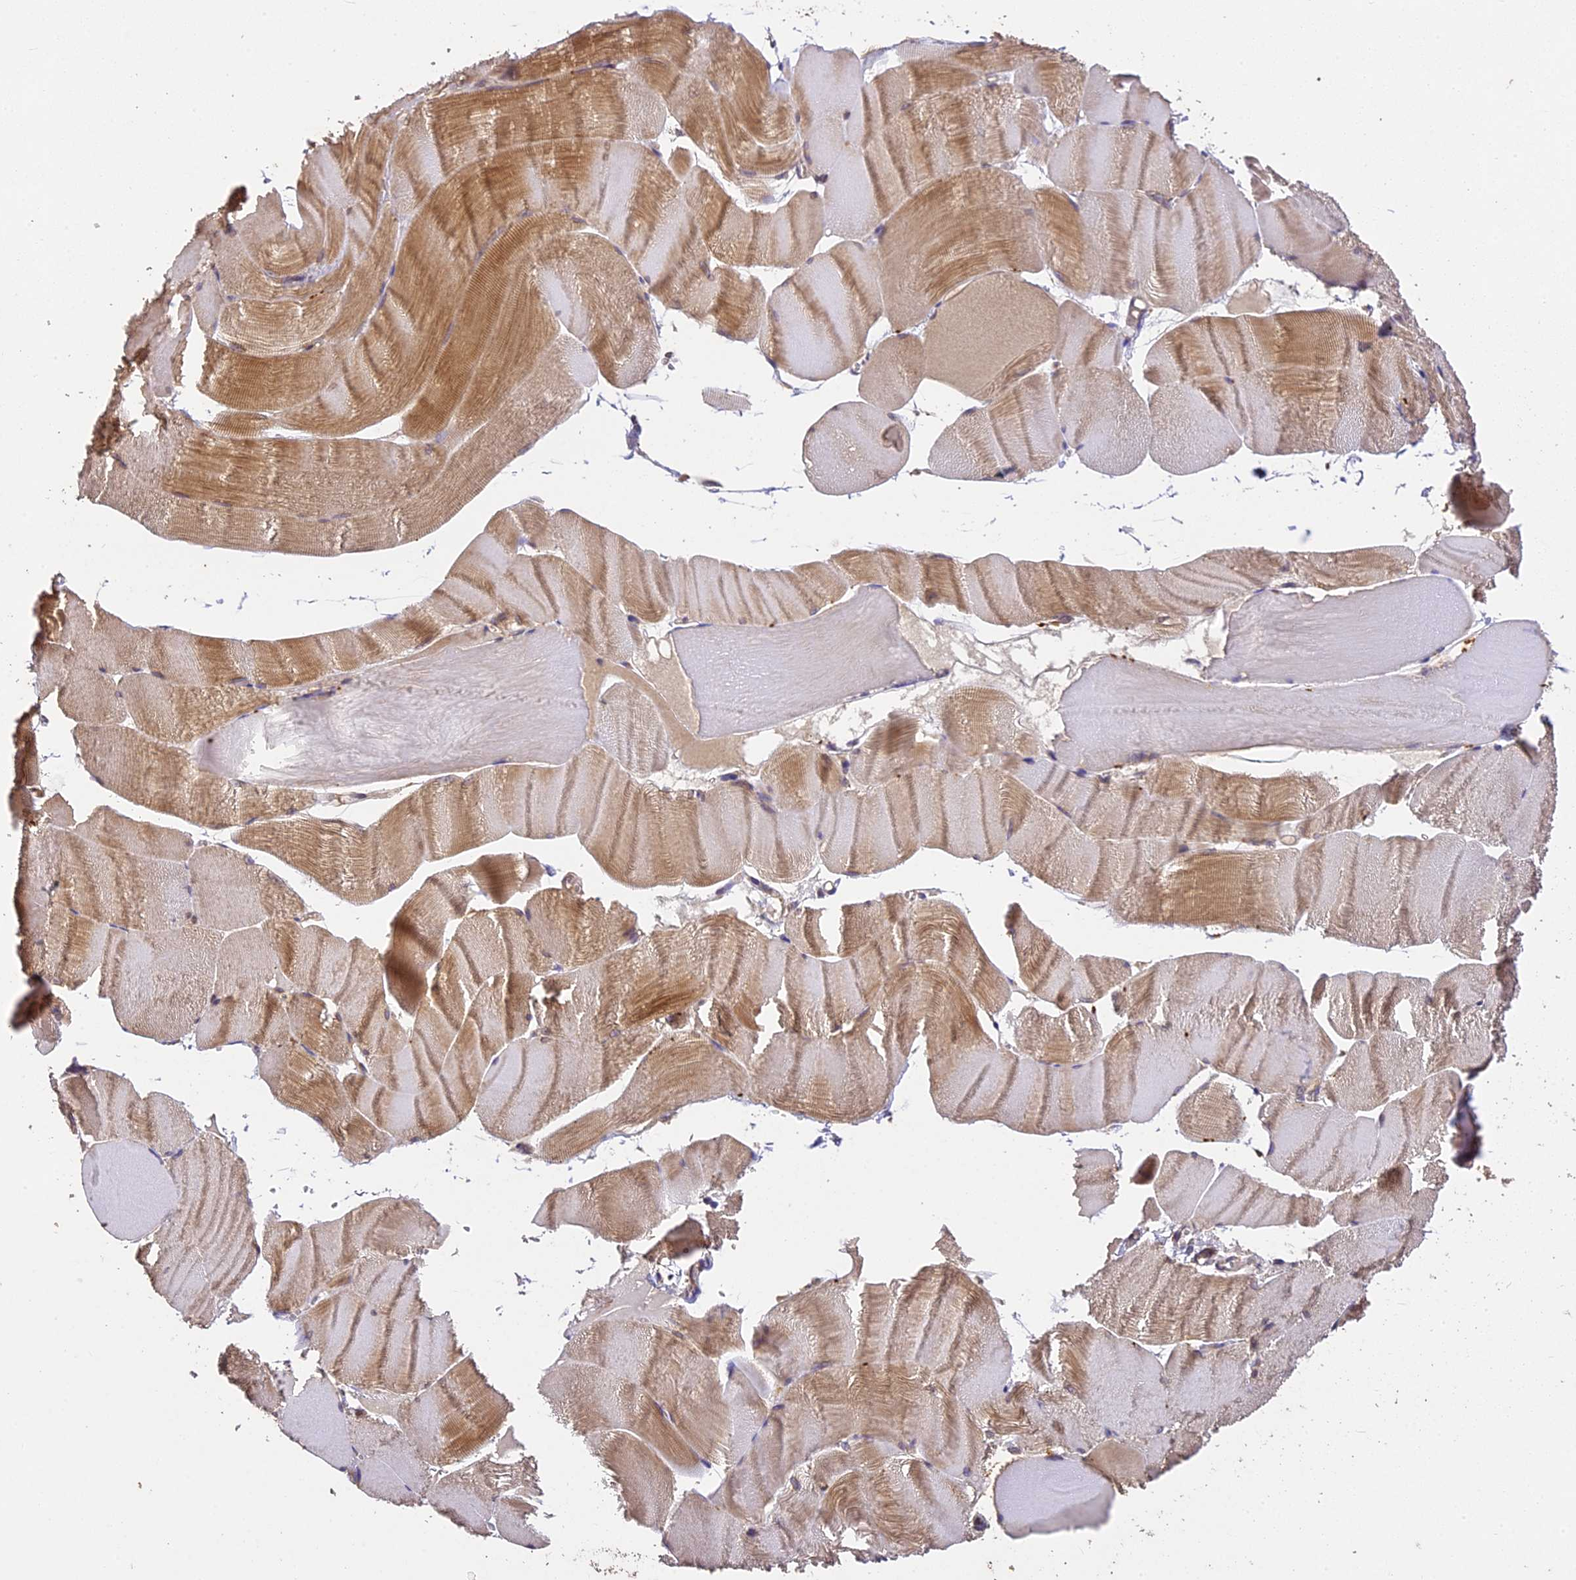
{"staining": {"intensity": "moderate", "quantity": "25%-75%", "location": "cytoplasmic/membranous"}, "tissue": "skeletal muscle", "cell_type": "Myocytes", "image_type": "normal", "snomed": [{"axis": "morphology", "description": "Normal tissue, NOS"}, {"axis": "morphology", "description": "Basal cell carcinoma"}, {"axis": "topography", "description": "Skeletal muscle"}], "caption": "Brown immunohistochemical staining in benign human skeletal muscle exhibits moderate cytoplasmic/membranous expression in approximately 25%-75% of myocytes. The staining was performed using DAB (3,3'-diaminobenzidine), with brown indicating positive protein expression. Nuclei are stained blue with hematoxylin.", "gene": "BRAP", "patient": {"sex": "female", "age": 64}}